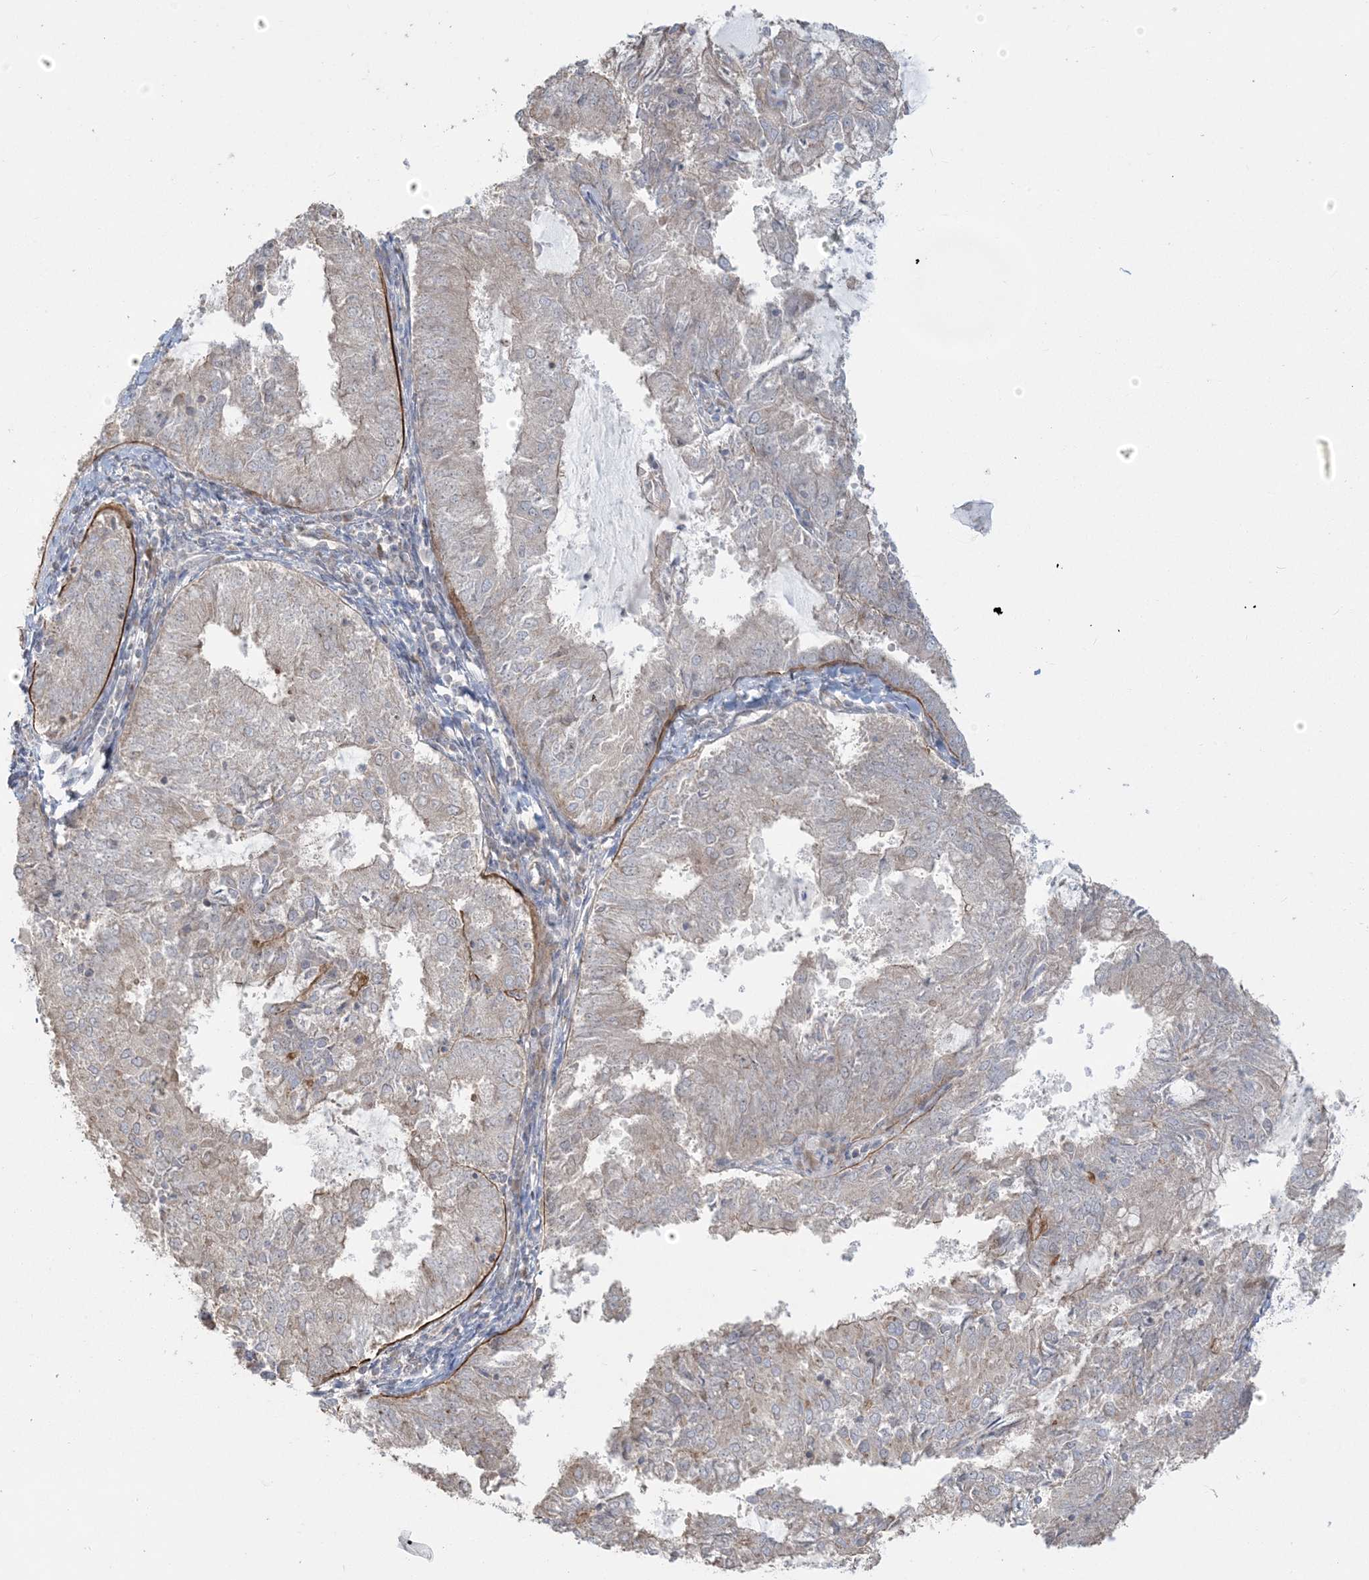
{"staining": {"intensity": "weak", "quantity": "<25%", "location": "cytoplasmic/membranous"}, "tissue": "endometrial cancer", "cell_type": "Tumor cells", "image_type": "cancer", "snomed": [{"axis": "morphology", "description": "Adenocarcinoma, NOS"}, {"axis": "topography", "description": "Endometrium"}], "caption": "High magnification brightfield microscopy of endometrial cancer (adenocarcinoma) stained with DAB (3,3'-diaminobenzidine) (brown) and counterstained with hematoxylin (blue): tumor cells show no significant staining. The staining was performed using DAB to visualize the protein expression in brown, while the nuclei were stained in blue with hematoxylin (Magnification: 20x).", "gene": "ABCF3", "patient": {"sex": "female", "age": 57}}